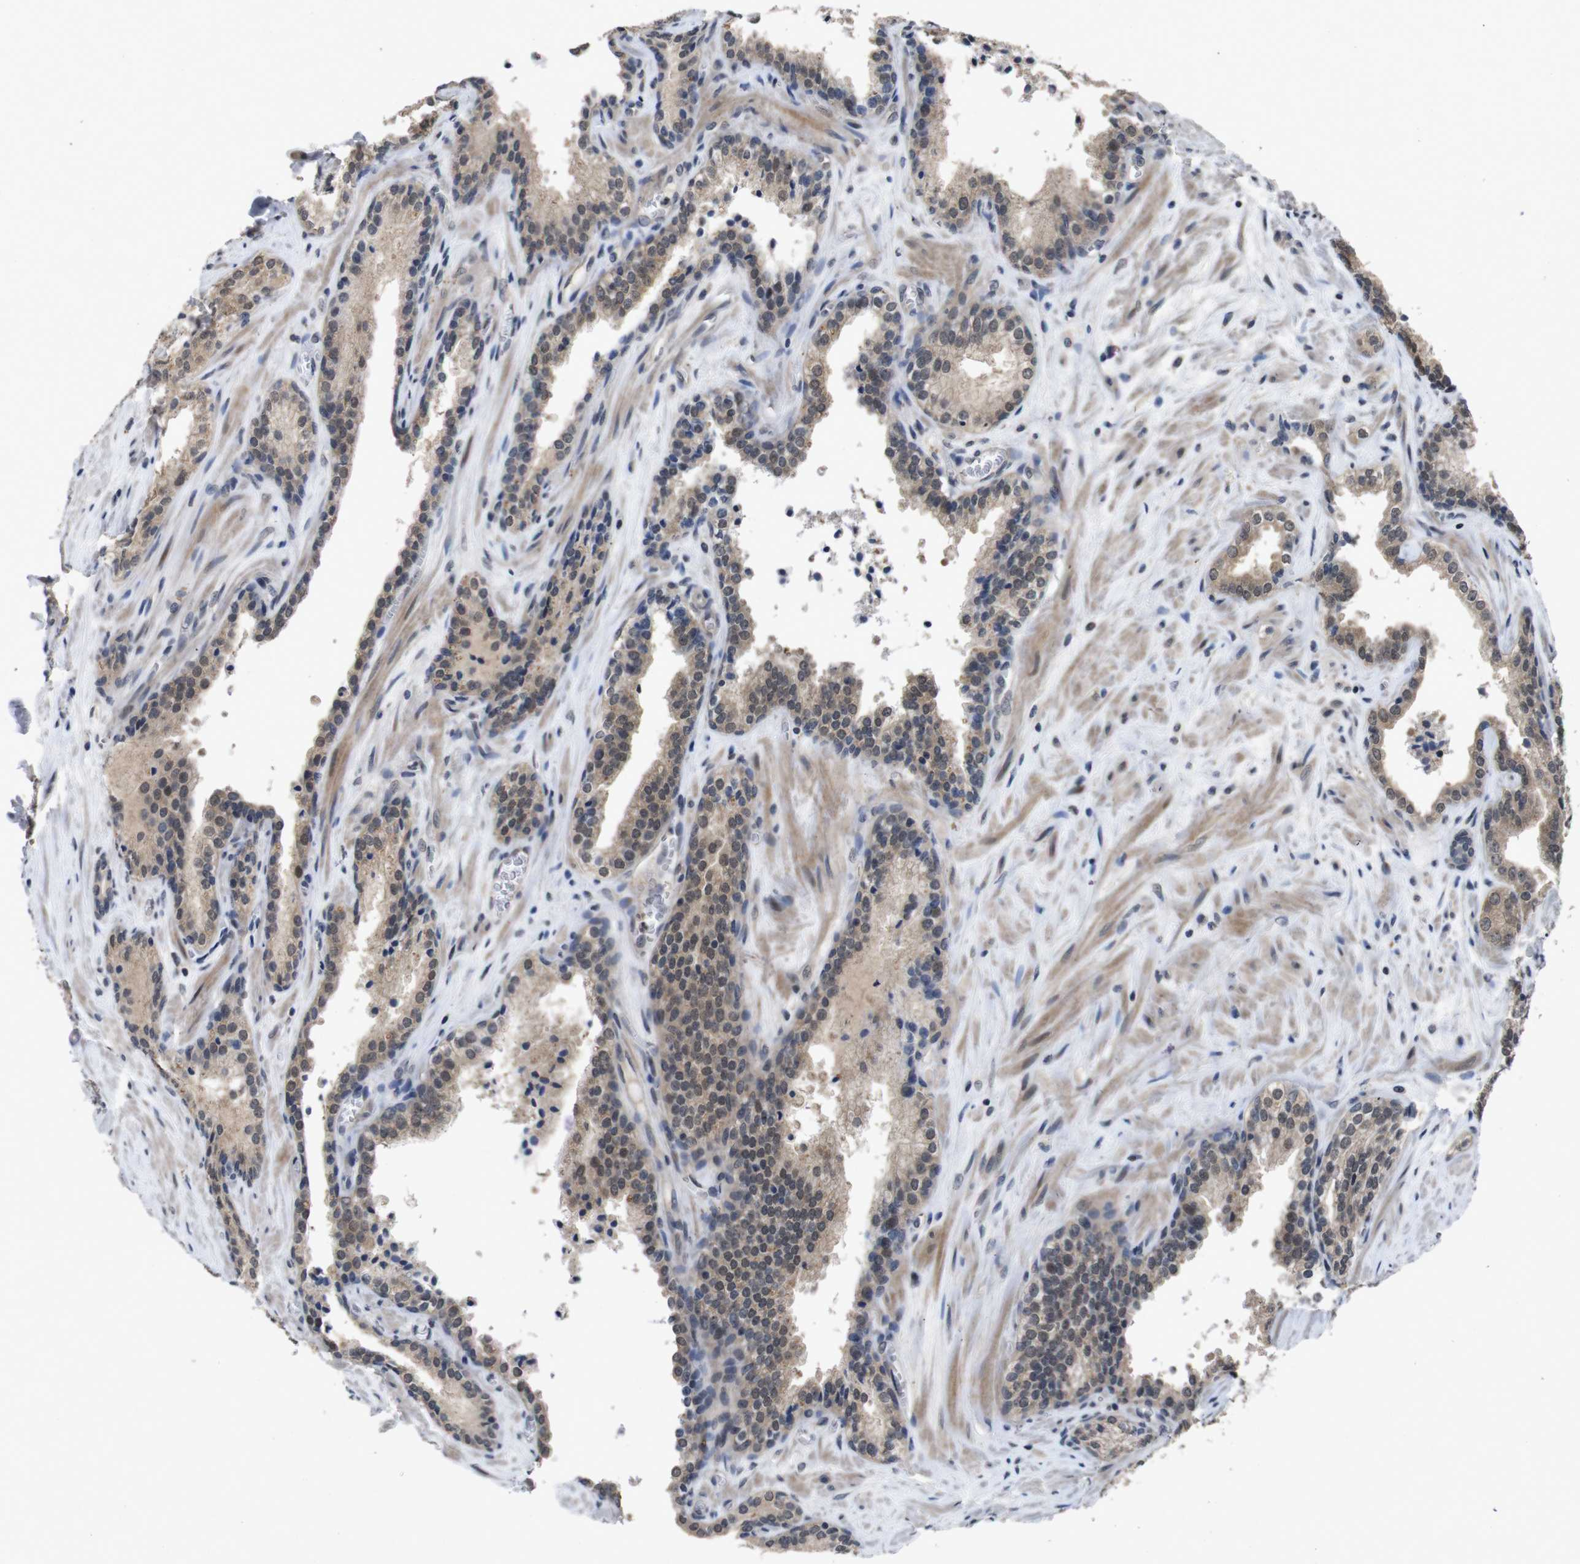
{"staining": {"intensity": "weak", "quantity": "25%-75%", "location": "cytoplasmic/membranous,nuclear"}, "tissue": "prostate cancer", "cell_type": "Tumor cells", "image_type": "cancer", "snomed": [{"axis": "morphology", "description": "Adenocarcinoma, Low grade"}, {"axis": "topography", "description": "Prostate"}], "caption": "Protein expression analysis of human prostate adenocarcinoma (low-grade) reveals weak cytoplasmic/membranous and nuclear expression in about 25%-75% of tumor cells.", "gene": "AKT3", "patient": {"sex": "male", "age": 60}}